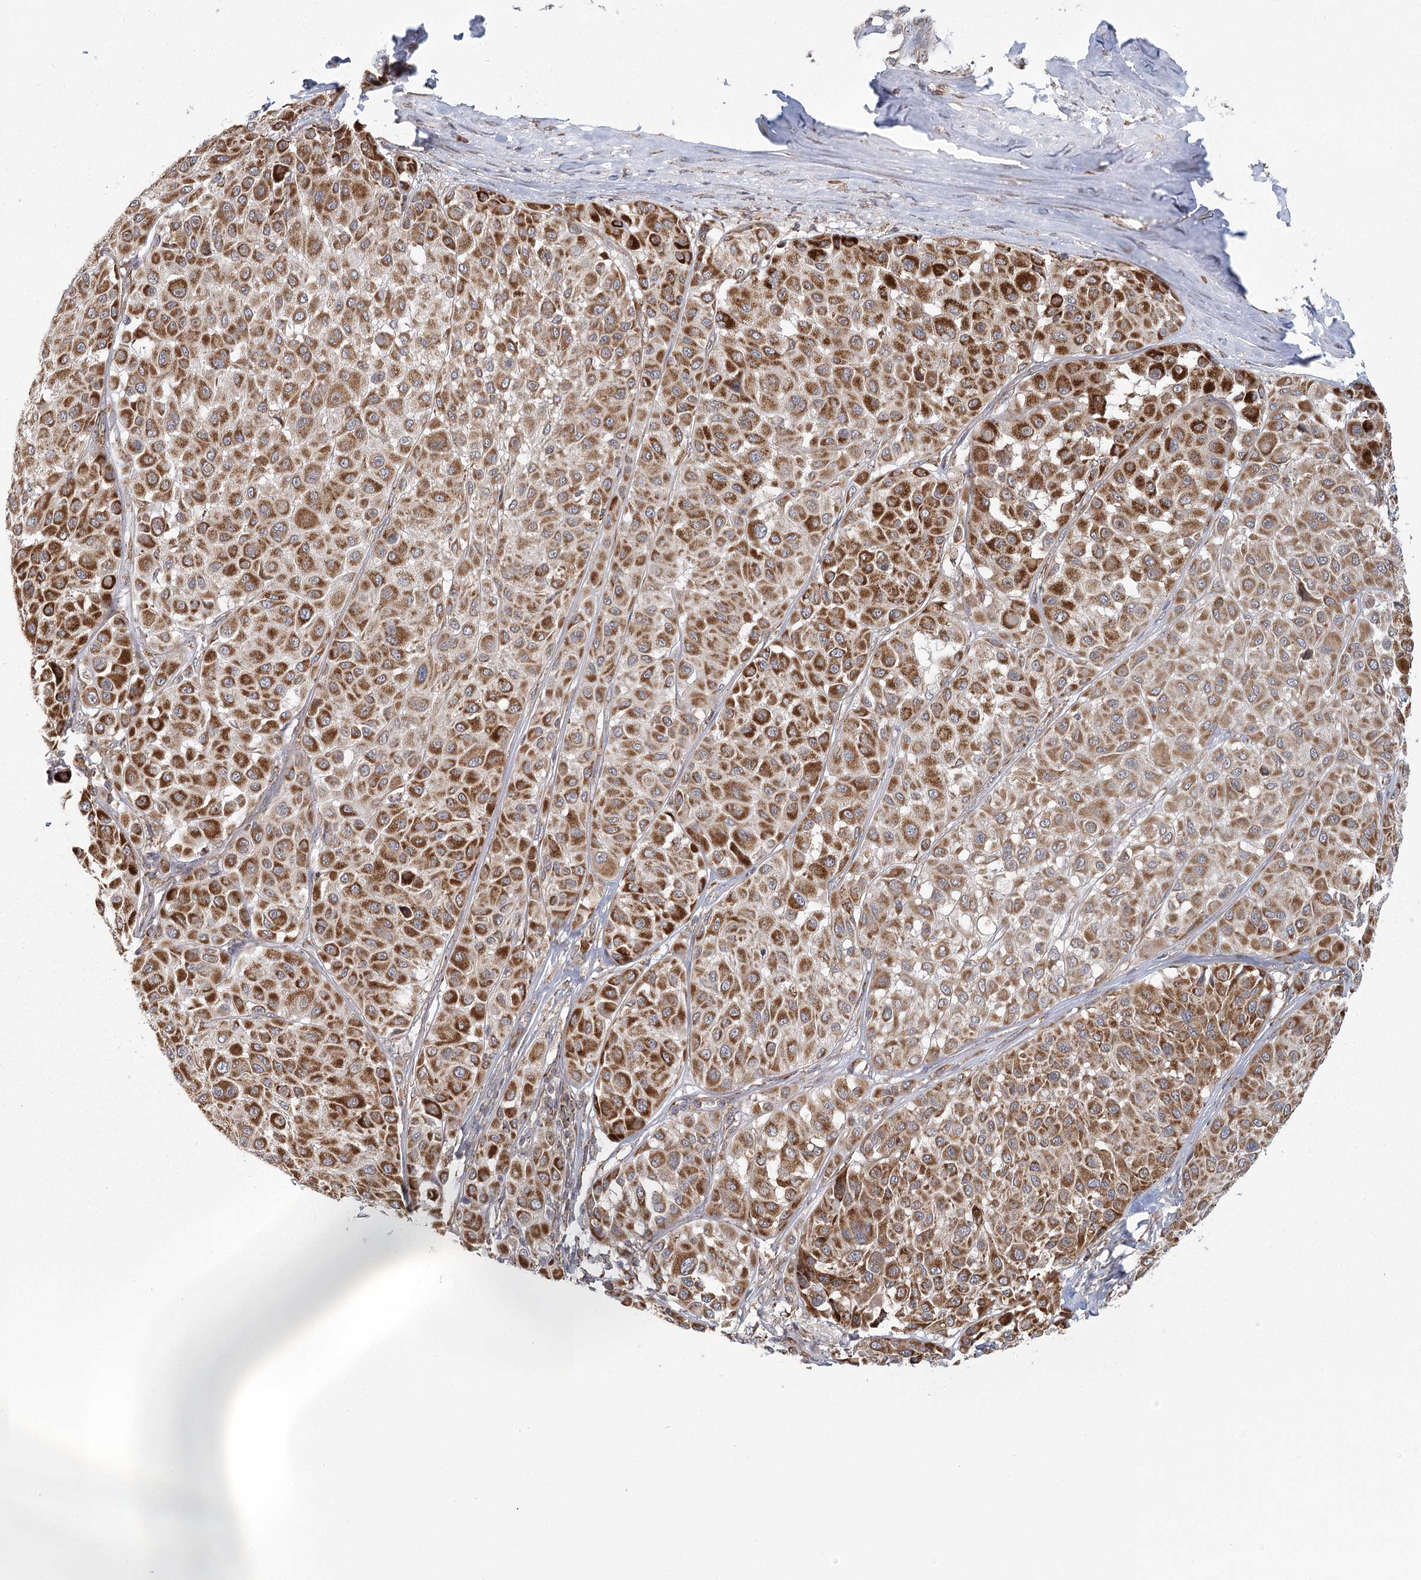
{"staining": {"intensity": "strong", "quantity": ">75%", "location": "cytoplasmic/membranous"}, "tissue": "melanoma", "cell_type": "Tumor cells", "image_type": "cancer", "snomed": [{"axis": "morphology", "description": "Malignant melanoma, Metastatic site"}, {"axis": "topography", "description": "Soft tissue"}], "caption": "An image of human melanoma stained for a protein displays strong cytoplasmic/membranous brown staining in tumor cells. The protein of interest is shown in brown color, while the nuclei are stained blue.", "gene": "LACTB", "patient": {"sex": "male", "age": 41}}